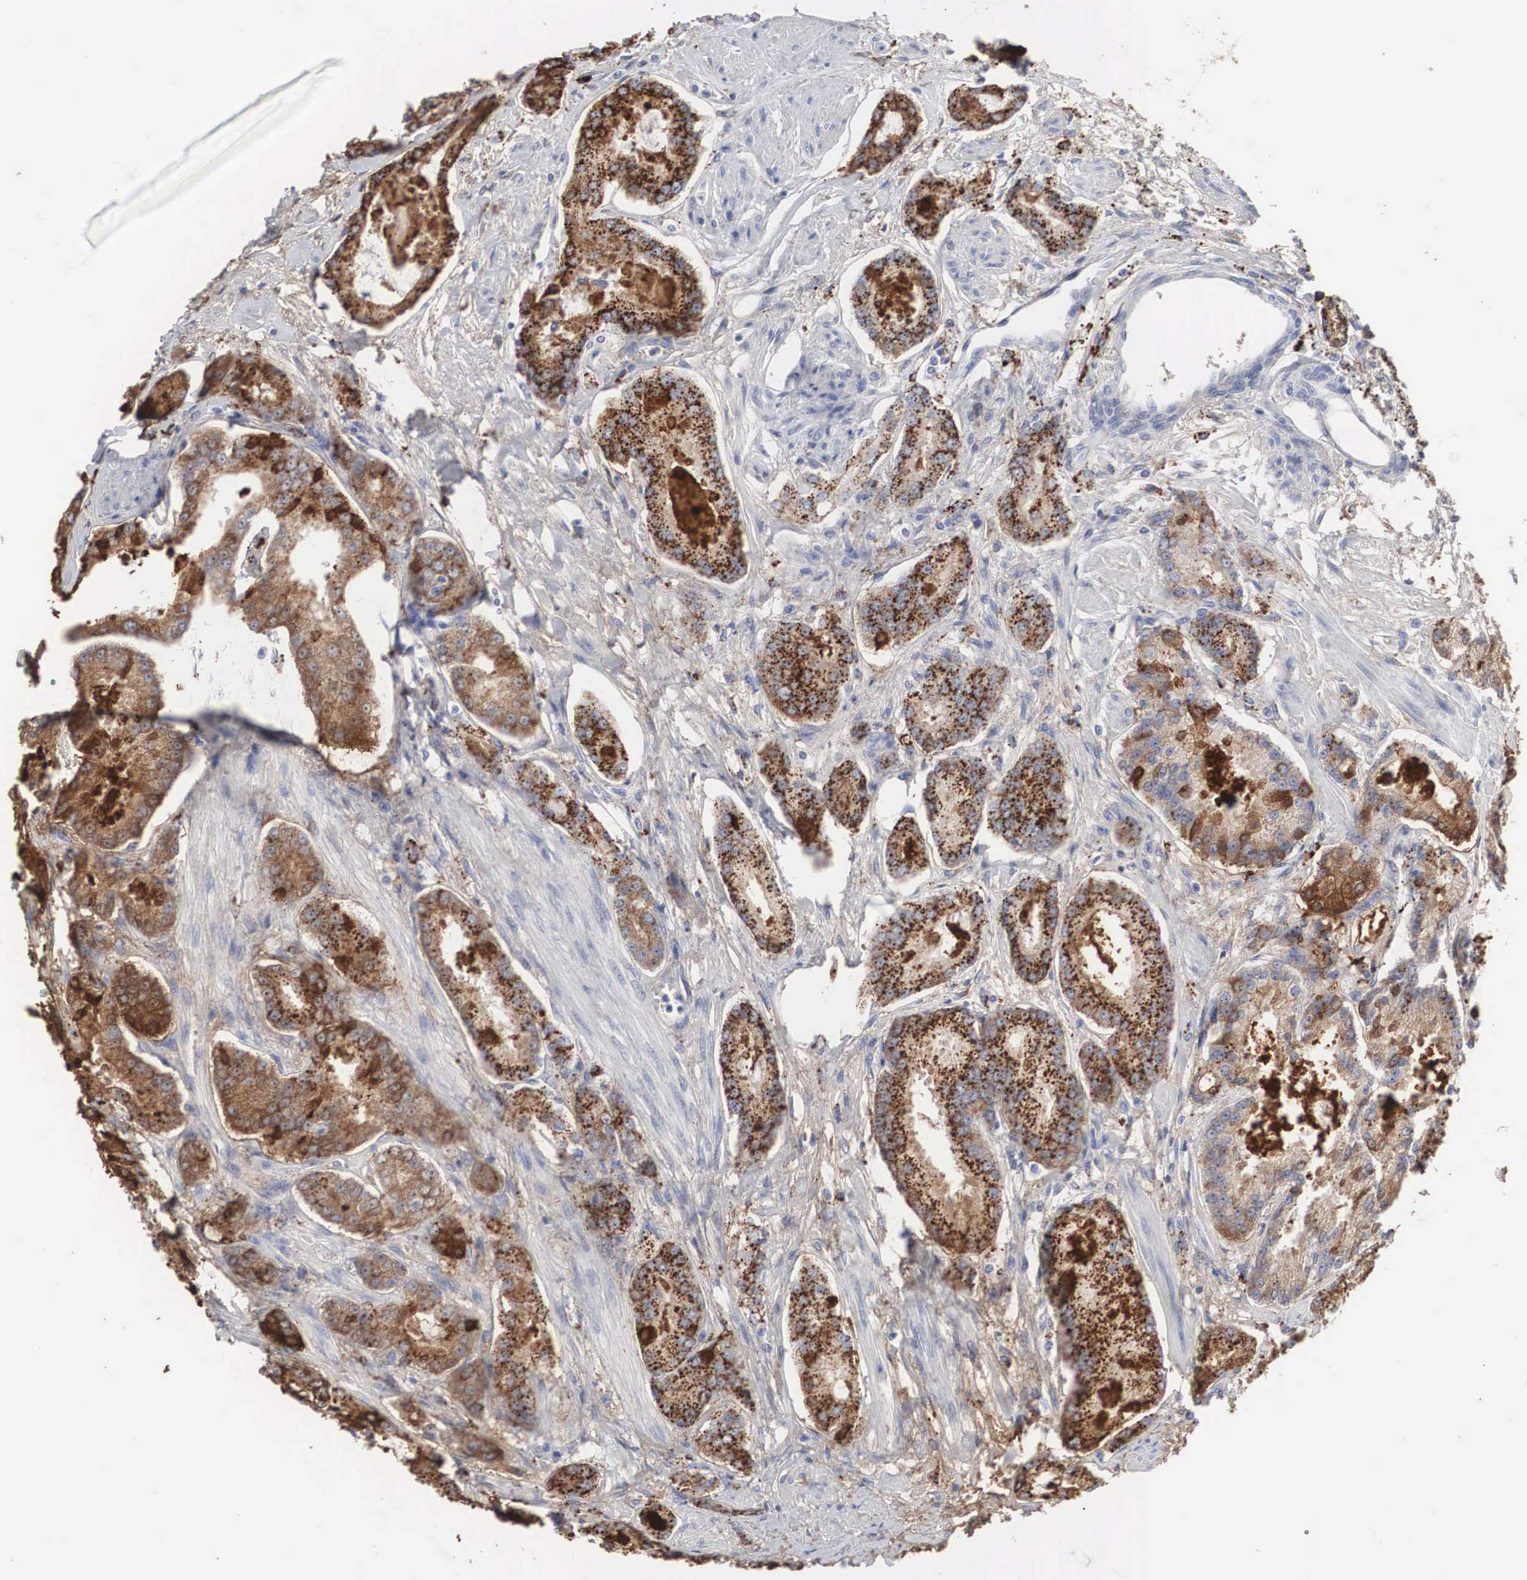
{"staining": {"intensity": "moderate", "quantity": ">75%", "location": "cytoplasmic/membranous"}, "tissue": "prostate cancer", "cell_type": "Tumor cells", "image_type": "cancer", "snomed": [{"axis": "morphology", "description": "Adenocarcinoma, Medium grade"}, {"axis": "topography", "description": "Prostate"}], "caption": "IHC staining of prostate cancer, which displays medium levels of moderate cytoplasmic/membranous positivity in about >75% of tumor cells indicating moderate cytoplasmic/membranous protein positivity. The staining was performed using DAB (brown) for protein detection and nuclei were counterstained in hematoxylin (blue).", "gene": "LGALS3BP", "patient": {"sex": "male", "age": 72}}